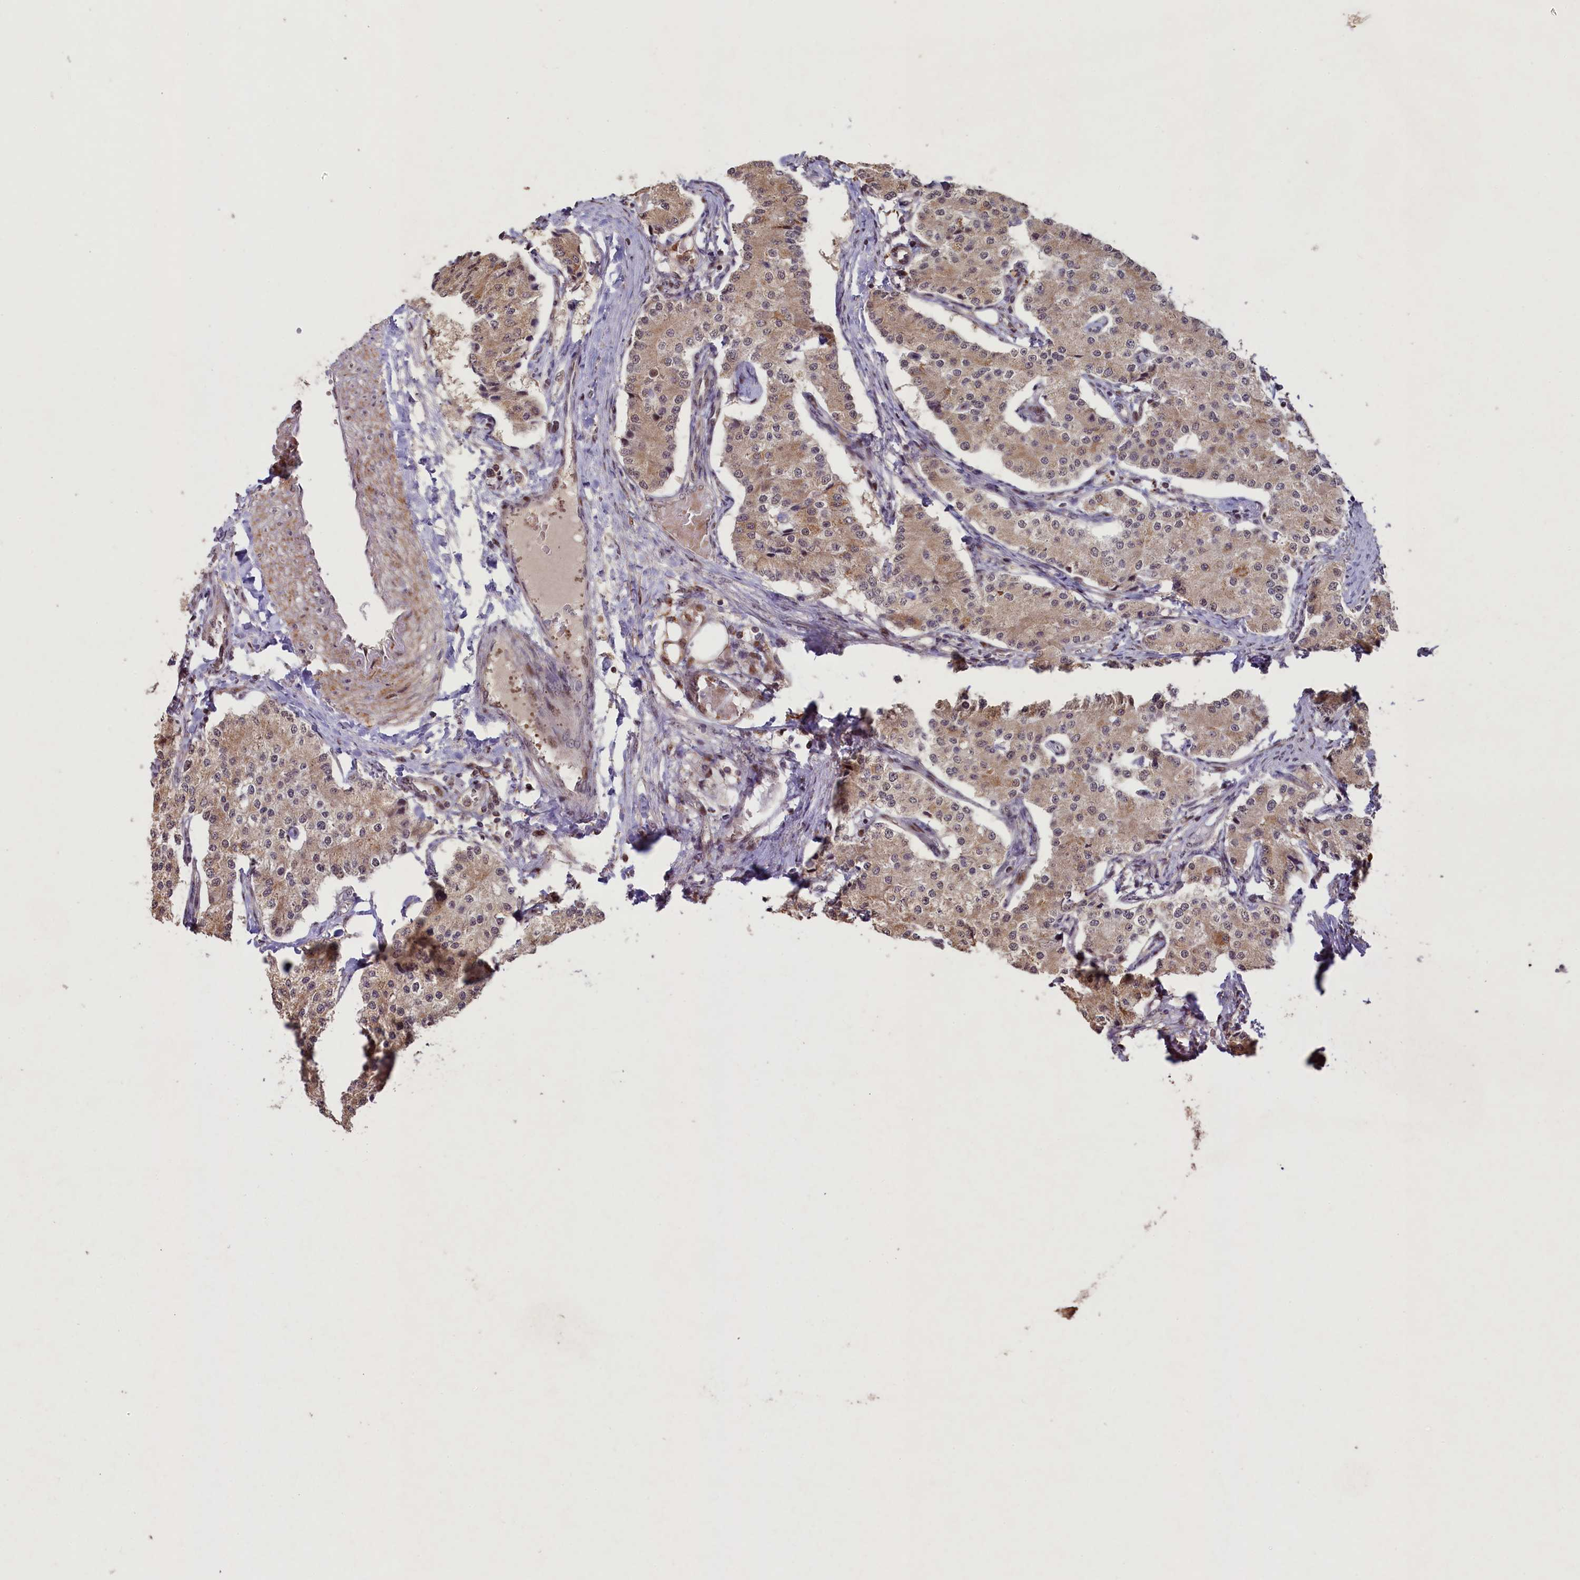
{"staining": {"intensity": "weak", "quantity": ">75%", "location": "cytoplasmic/membranous,nuclear"}, "tissue": "carcinoid", "cell_type": "Tumor cells", "image_type": "cancer", "snomed": [{"axis": "morphology", "description": "Carcinoid, malignant, NOS"}, {"axis": "topography", "description": "Colon"}], "caption": "Immunohistochemistry (DAB (3,3'-diaminobenzidine)) staining of carcinoid reveals weak cytoplasmic/membranous and nuclear protein positivity in about >75% of tumor cells. The staining was performed using DAB, with brown indicating positive protein expression. Nuclei are stained blue with hematoxylin.", "gene": "SHPRH", "patient": {"sex": "female", "age": 52}}